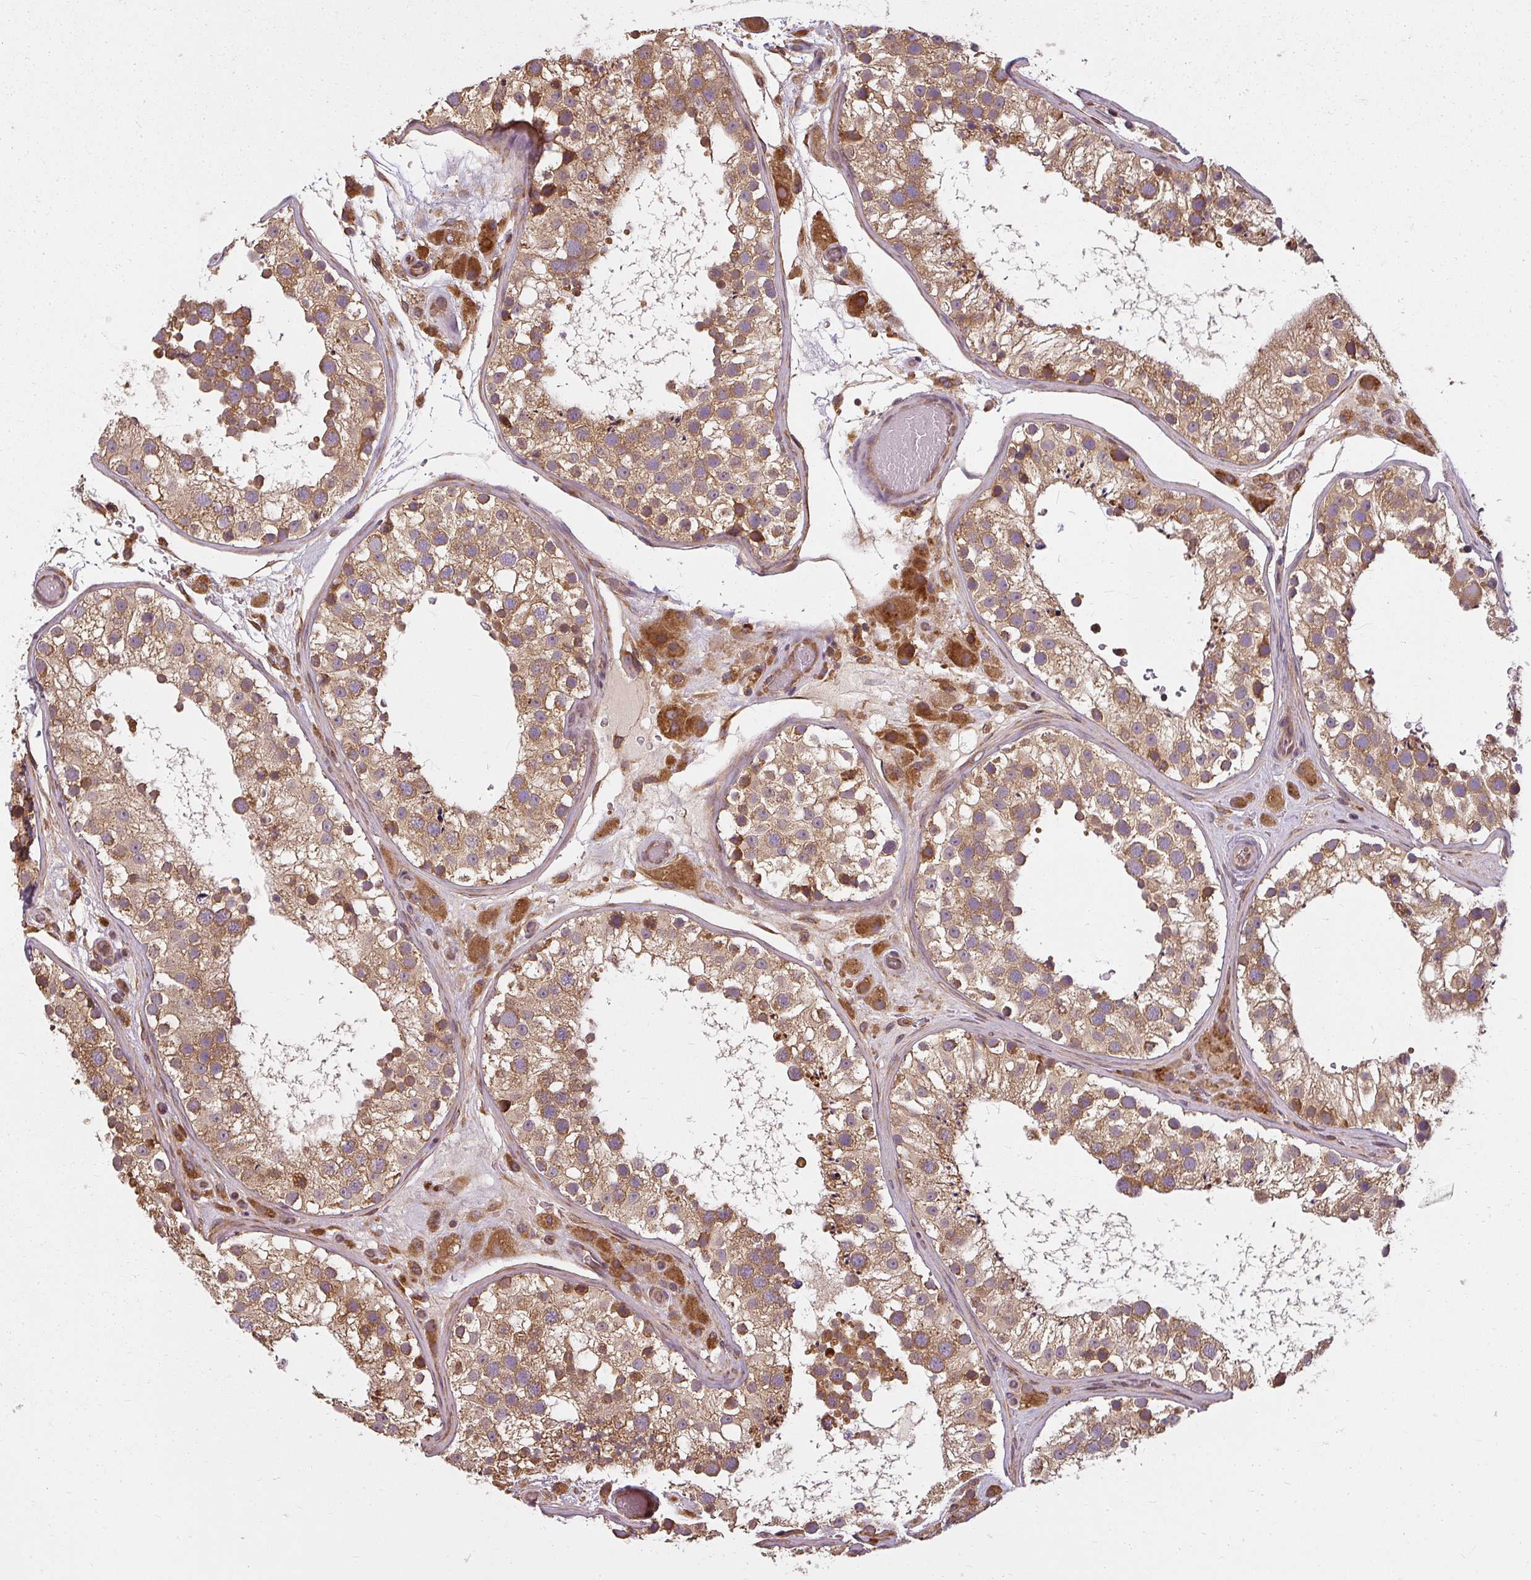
{"staining": {"intensity": "moderate", "quantity": ">75%", "location": "cytoplasmic/membranous"}, "tissue": "testis", "cell_type": "Cells in seminiferous ducts", "image_type": "normal", "snomed": [{"axis": "morphology", "description": "Normal tissue, NOS"}, {"axis": "topography", "description": "Testis"}], "caption": "Approximately >75% of cells in seminiferous ducts in benign testis exhibit moderate cytoplasmic/membranous protein staining as visualized by brown immunohistochemical staining.", "gene": "RPL24", "patient": {"sex": "male", "age": 26}}